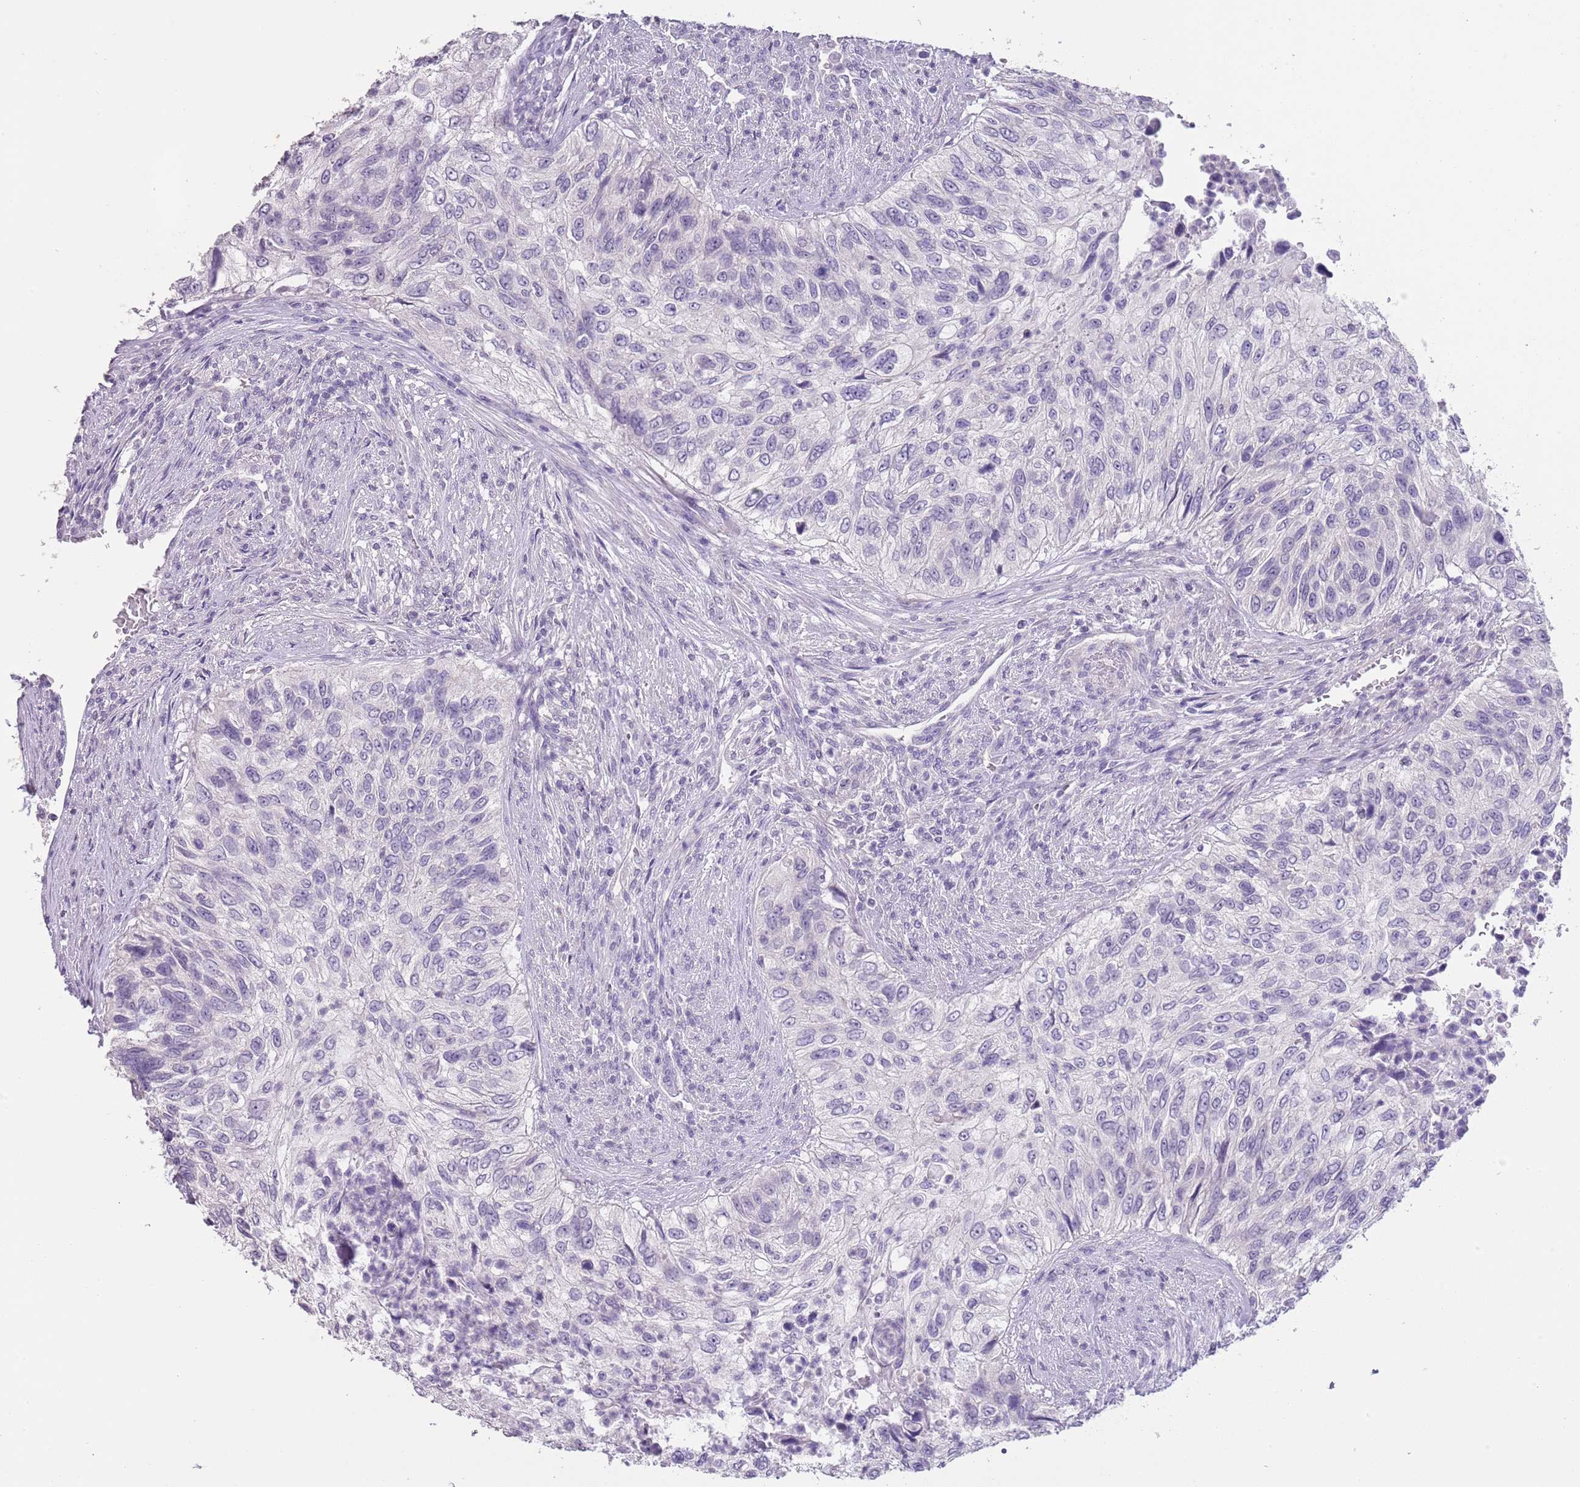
{"staining": {"intensity": "negative", "quantity": "none", "location": "none"}, "tissue": "urothelial cancer", "cell_type": "Tumor cells", "image_type": "cancer", "snomed": [{"axis": "morphology", "description": "Urothelial carcinoma, High grade"}, {"axis": "topography", "description": "Urinary bladder"}], "caption": "Immunohistochemical staining of human high-grade urothelial carcinoma reveals no significant expression in tumor cells. (Stains: DAB IHC with hematoxylin counter stain, Microscopy: brightfield microscopy at high magnification).", "gene": "SLC35E3", "patient": {"sex": "female", "age": 60}}